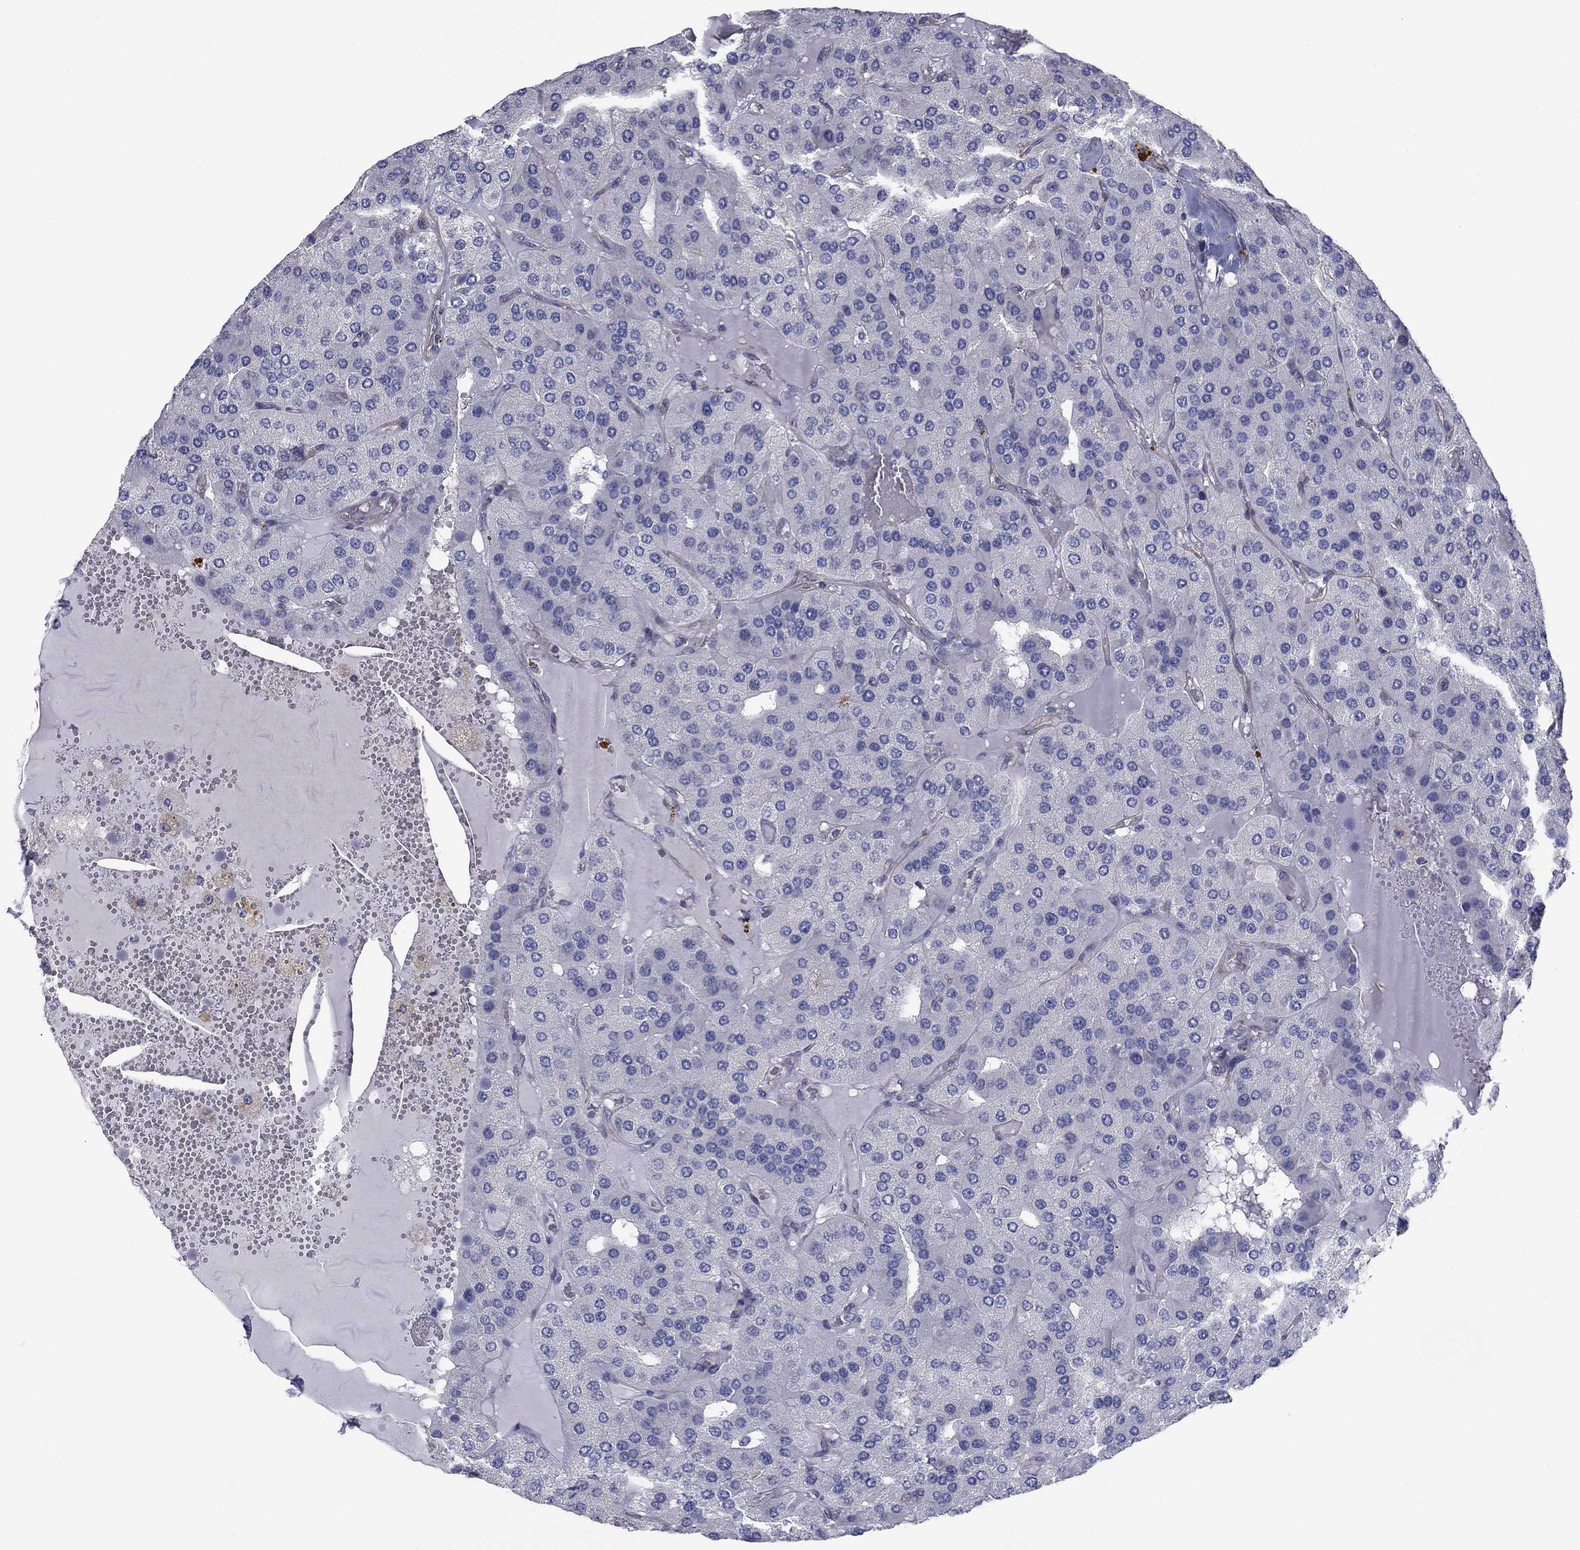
{"staining": {"intensity": "negative", "quantity": "none", "location": "none"}, "tissue": "parathyroid gland", "cell_type": "Glandular cells", "image_type": "normal", "snomed": [{"axis": "morphology", "description": "Normal tissue, NOS"}, {"axis": "morphology", "description": "Adenoma, NOS"}, {"axis": "topography", "description": "Parathyroid gland"}], "caption": "Immunohistochemistry (IHC) of normal human parathyroid gland reveals no staining in glandular cells. (Brightfield microscopy of DAB immunohistochemistry (IHC) at high magnification).", "gene": "PSD4", "patient": {"sex": "female", "age": 86}}